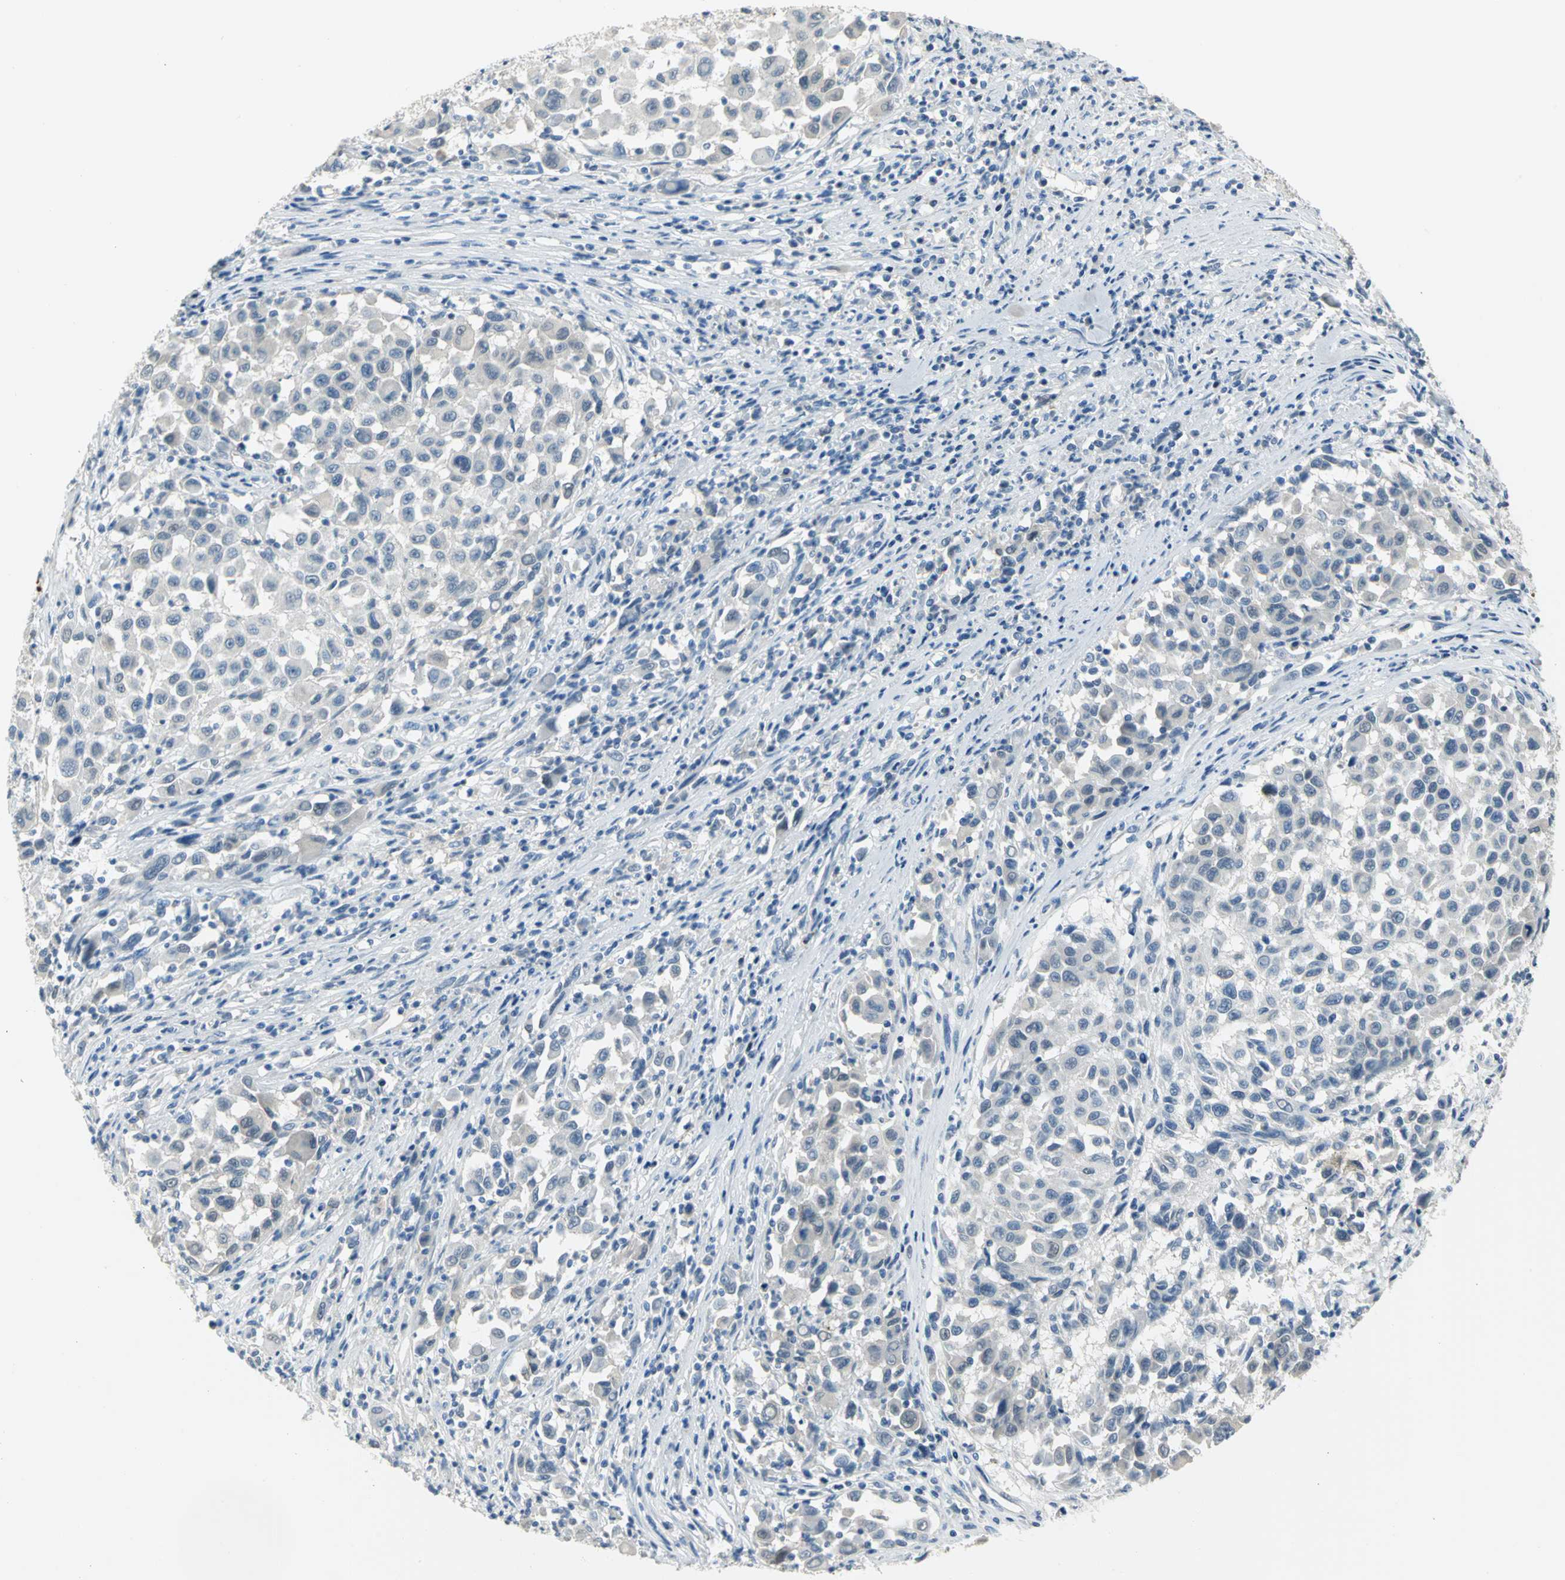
{"staining": {"intensity": "negative", "quantity": "none", "location": "none"}, "tissue": "melanoma", "cell_type": "Tumor cells", "image_type": "cancer", "snomed": [{"axis": "morphology", "description": "Malignant melanoma, Metastatic site"}, {"axis": "topography", "description": "Lymph node"}], "caption": "DAB (3,3'-diaminobenzidine) immunohistochemical staining of malignant melanoma (metastatic site) displays no significant staining in tumor cells.", "gene": "ZIC1", "patient": {"sex": "male", "age": 61}}